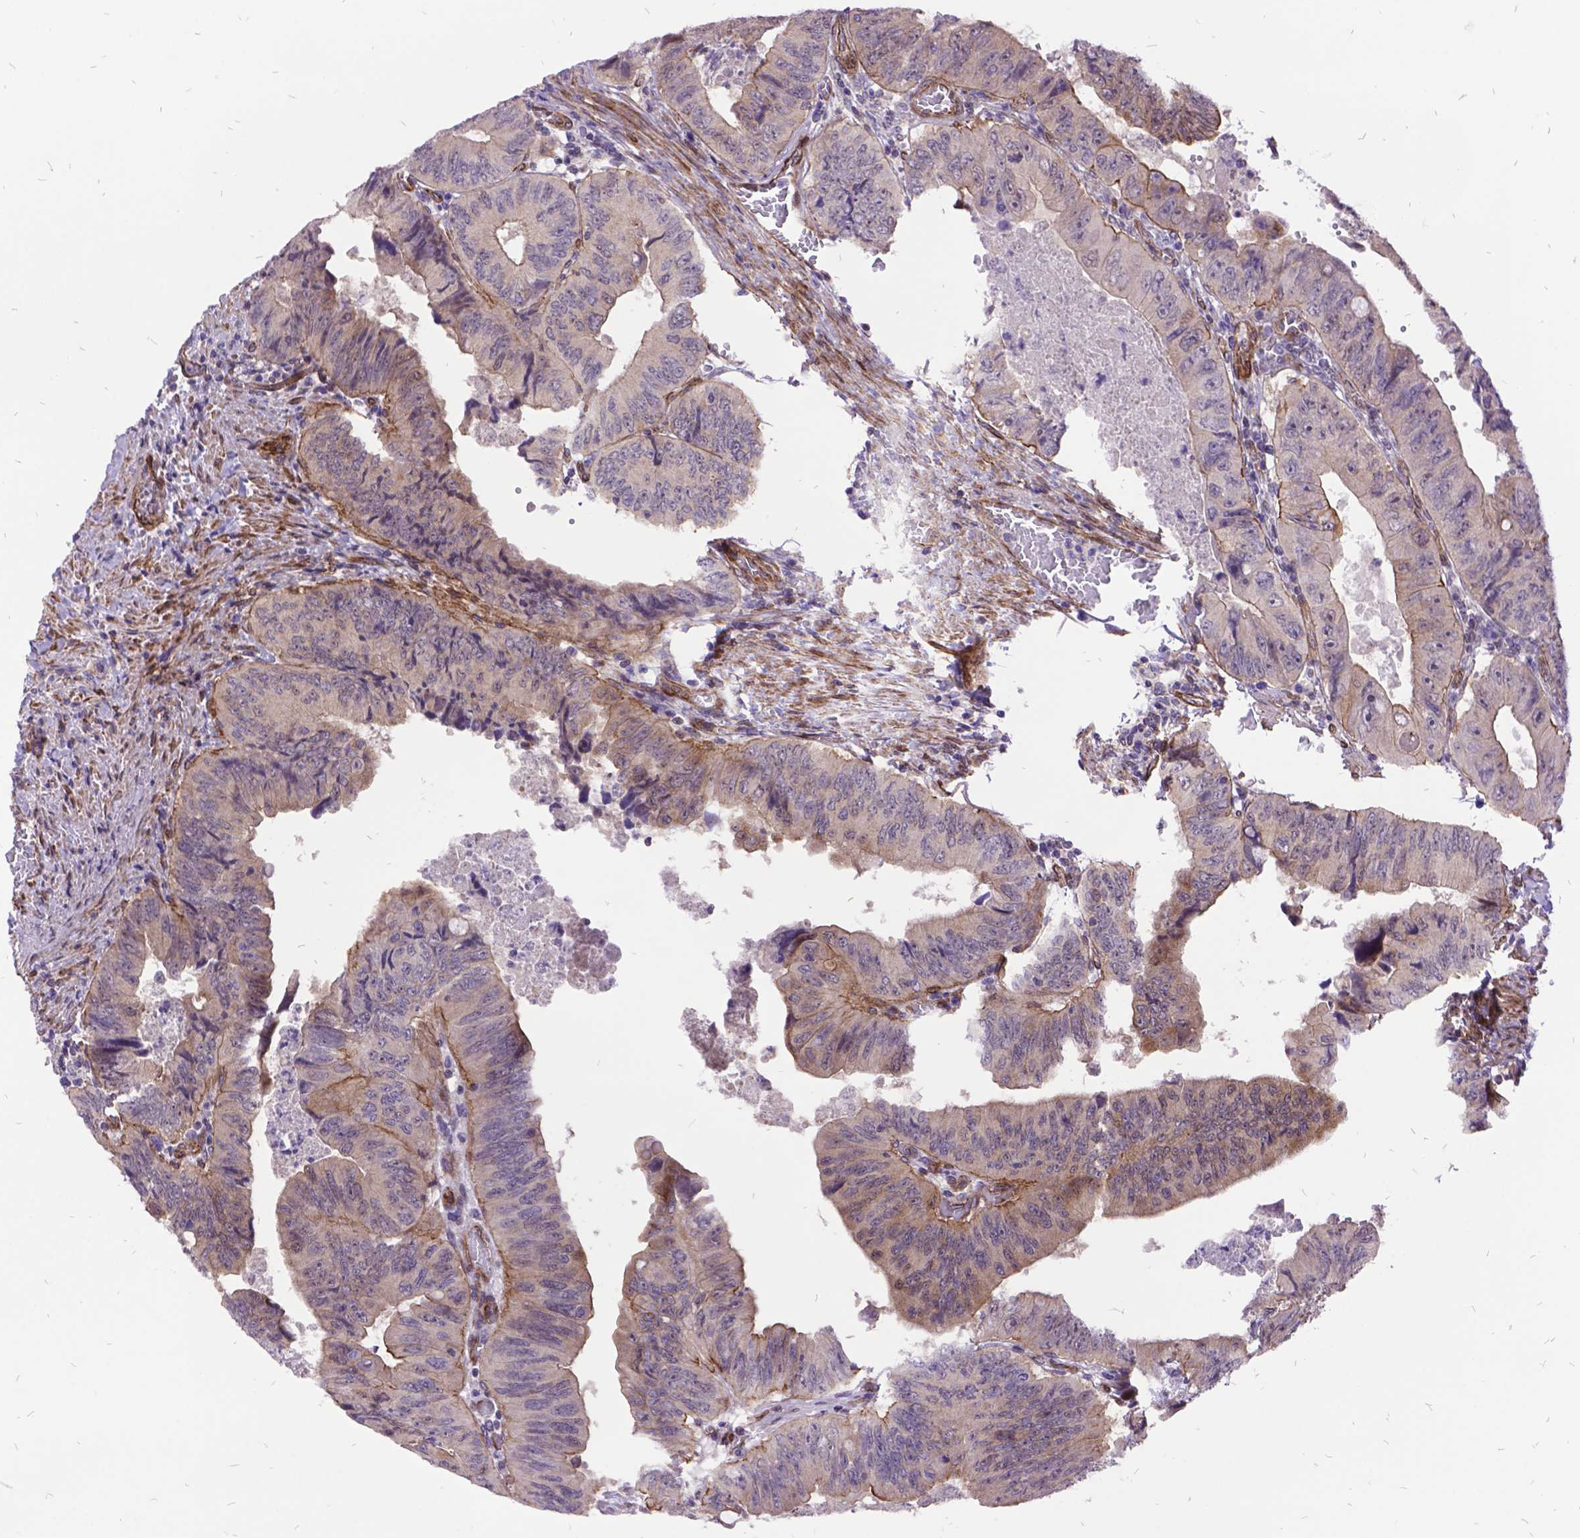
{"staining": {"intensity": "moderate", "quantity": "<25%", "location": "cytoplasmic/membranous"}, "tissue": "colorectal cancer", "cell_type": "Tumor cells", "image_type": "cancer", "snomed": [{"axis": "morphology", "description": "Adenocarcinoma, NOS"}, {"axis": "topography", "description": "Colon"}], "caption": "There is low levels of moderate cytoplasmic/membranous positivity in tumor cells of colorectal cancer, as demonstrated by immunohistochemical staining (brown color).", "gene": "GRB7", "patient": {"sex": "female", "age": 84}}